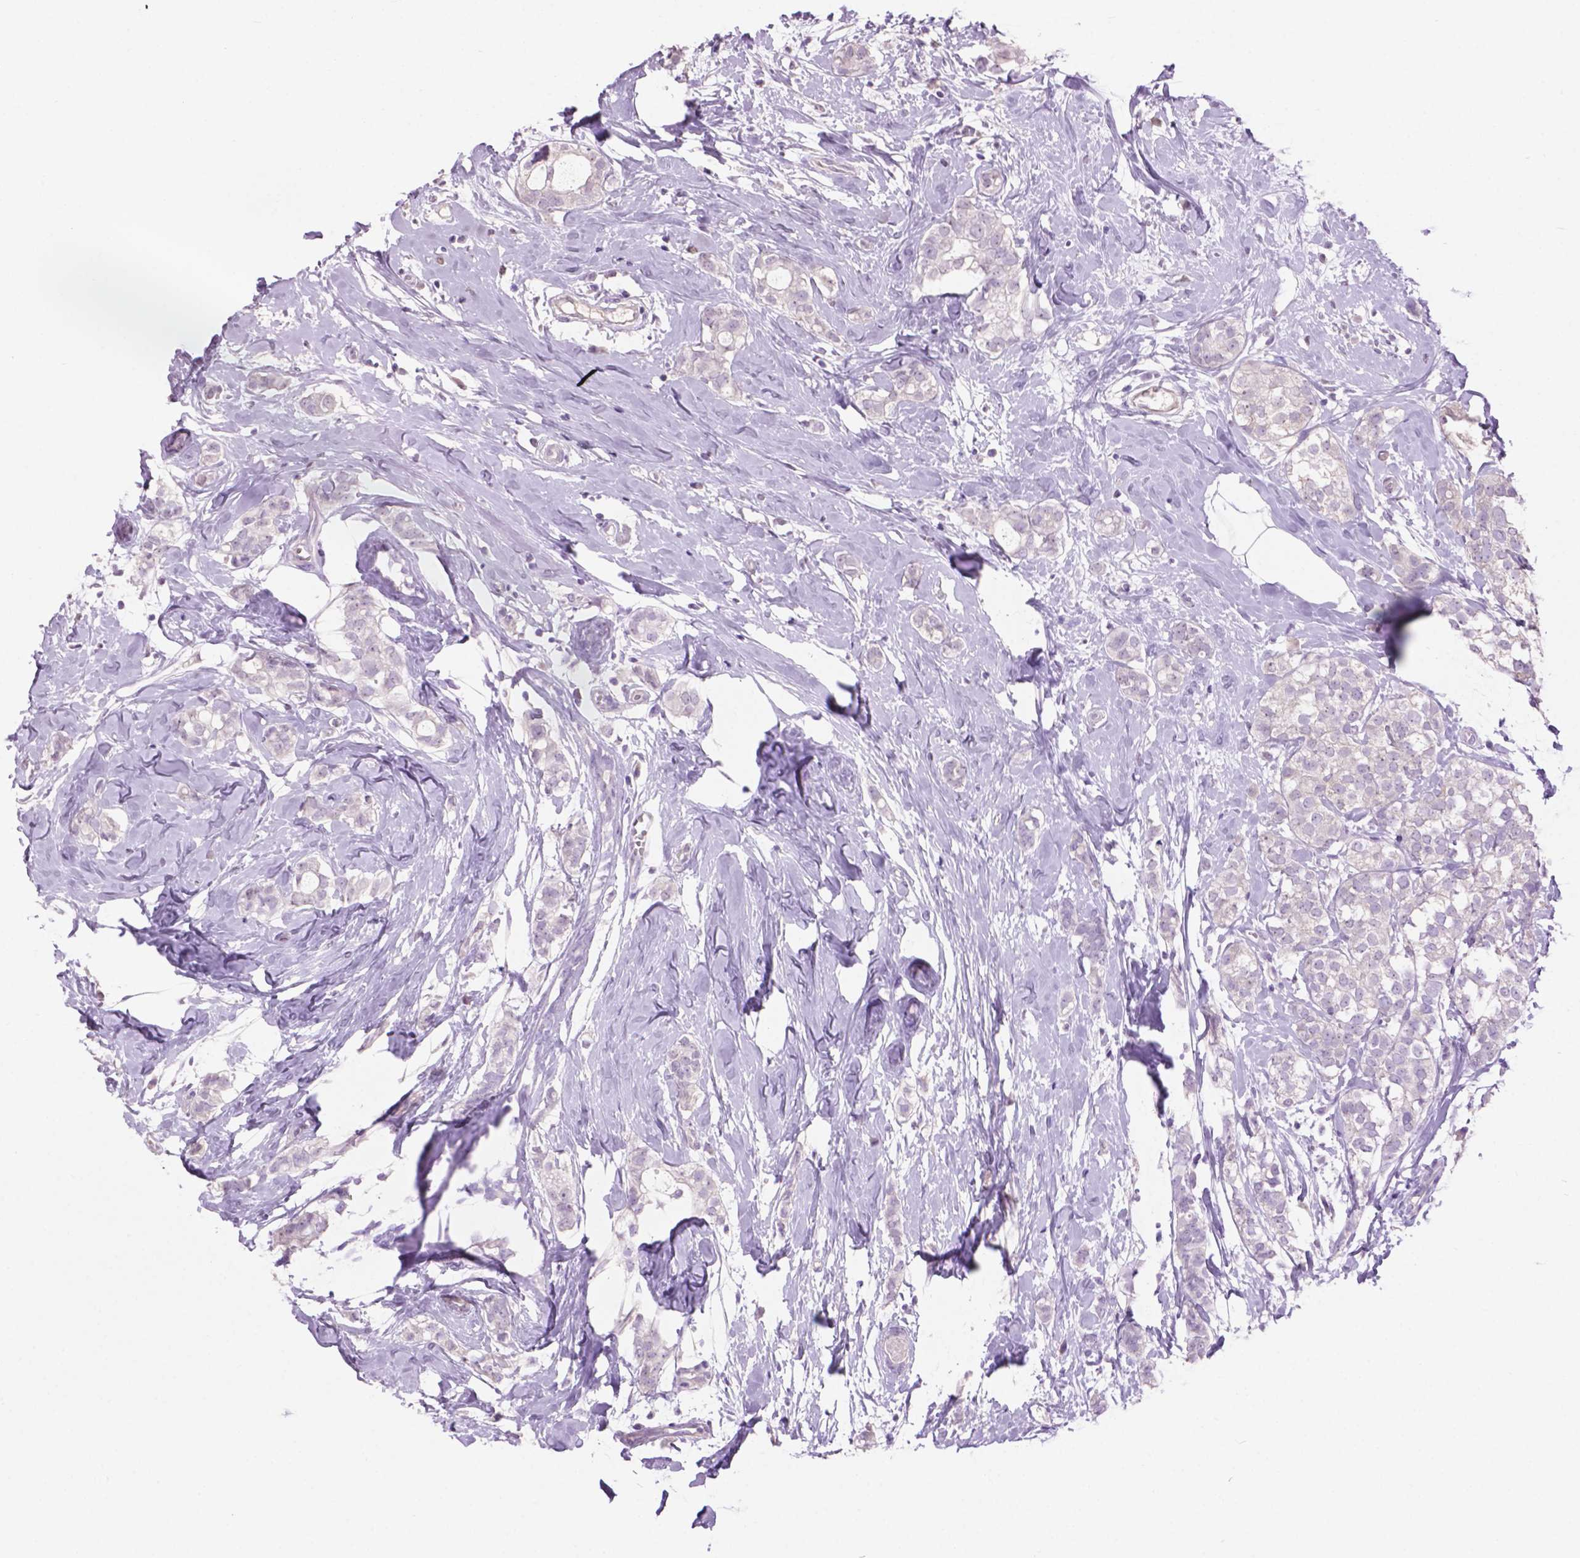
{"staining": {"intensity": "negative", "quantity": "none", "location": "none"}, "tissue": "breast cancer", "cell_type": "Tumor cells", "image_type": "cancer", "snomed": [{"axis": "morphology", "description": "Duct carcinoma"}, {"axis": "topography", "description": "Breast"}], "caption": "Immunohistochemistry histopathology image of breast cancer stained for a protein (brown), which displays no staining in tumor cells.", "gene": "CRYBA4", "patient": {"sex": "female", "age": 40}}